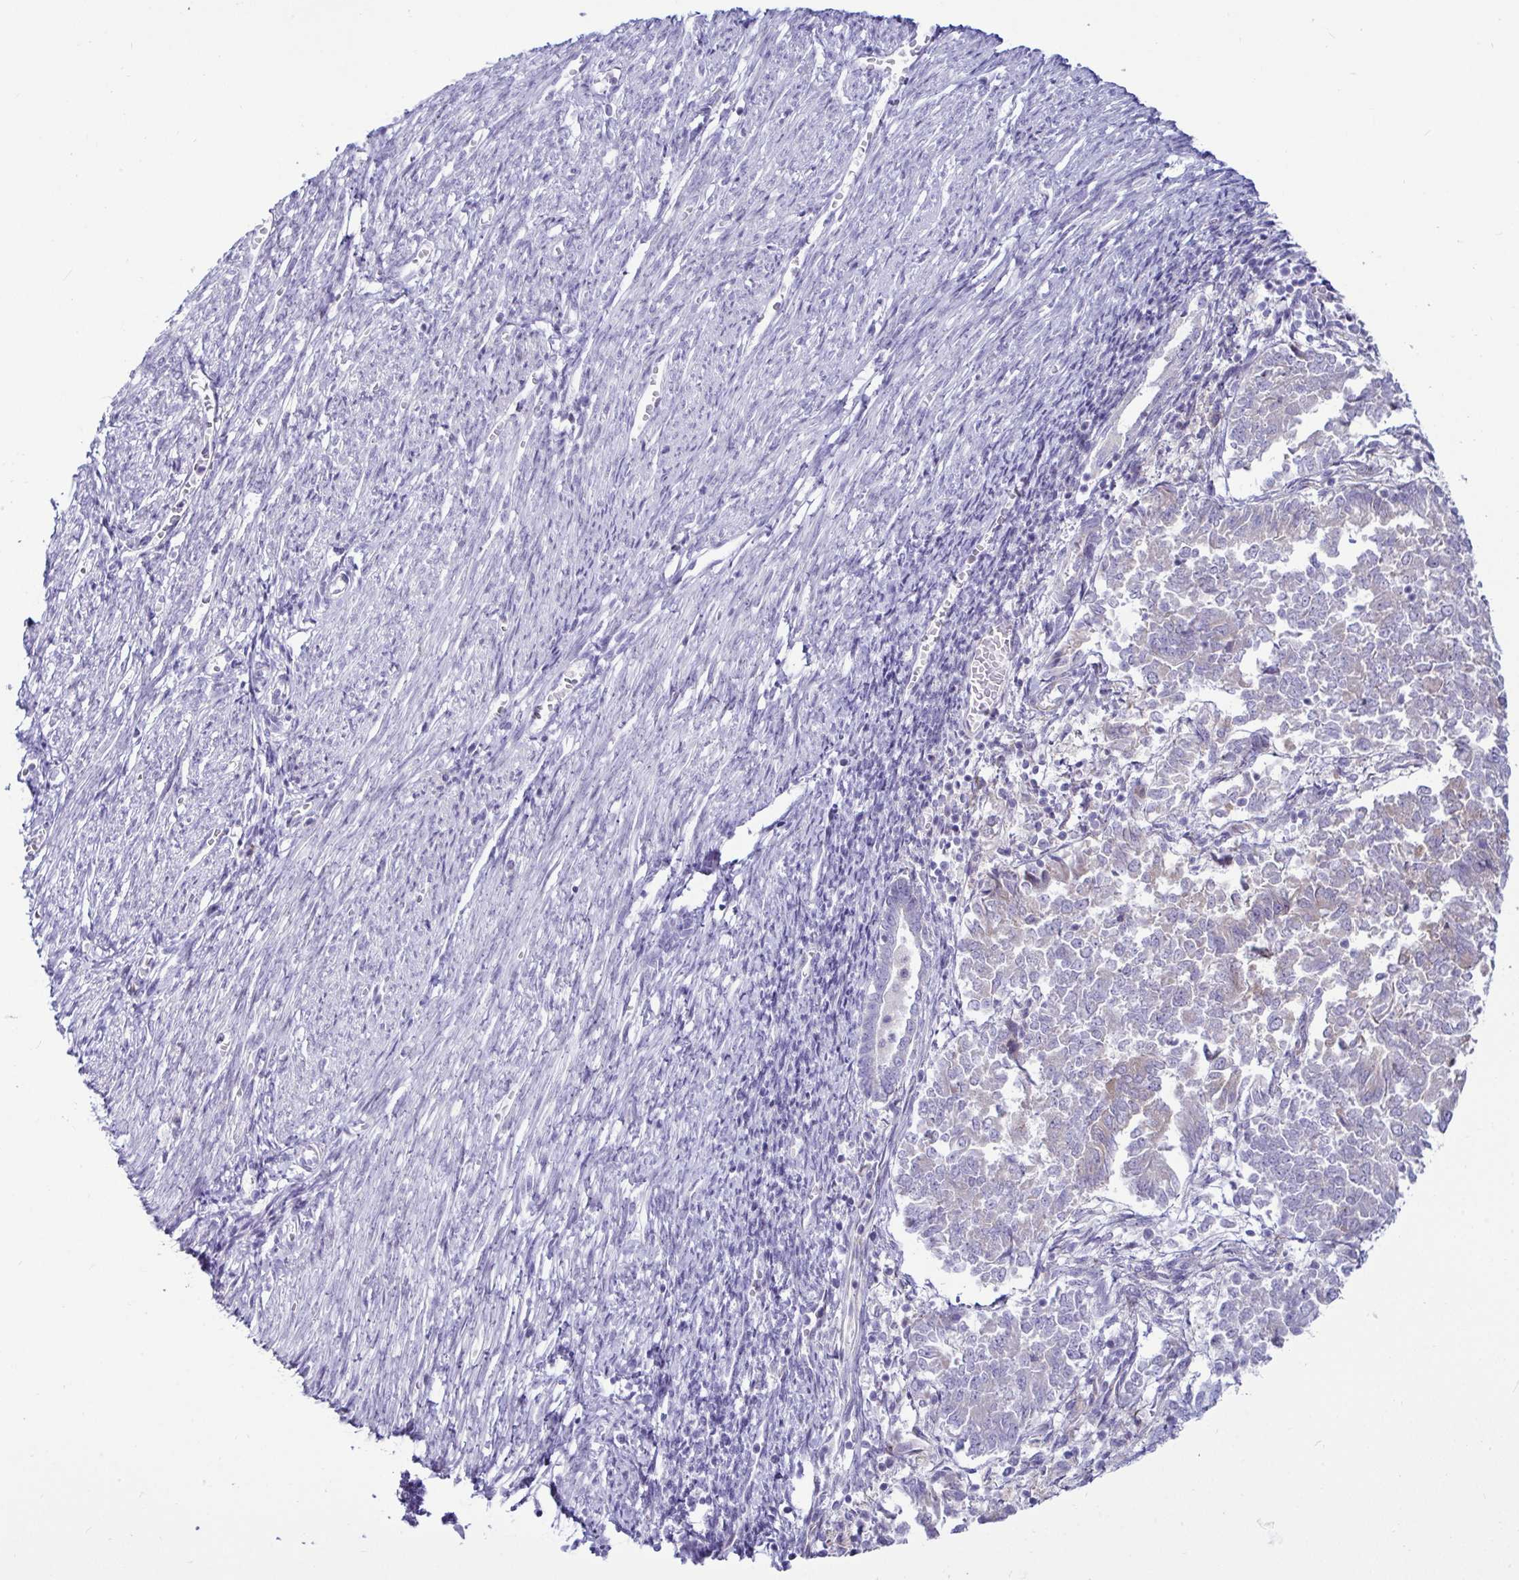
{"staining": {"intensity": "negative", "quantity": "none", "location": "none"}, "tissue": "endometrial cancer", "cell_type": "Tumor cells", "image_type": "cancer", "snomed": [{"axis": "morphology", "description": "Adenocarcinoma, NOS"}, {"axis": "topography", "description": "Endometrium"}], "caption": "Immunohistochemistry (IHC) micrograph of endometrial cancer stained for a protein (brown), which exhibits no positivity in tumor cells.", "gene": "TFPI2", "patient": {"sex": "female", "age": 65}}